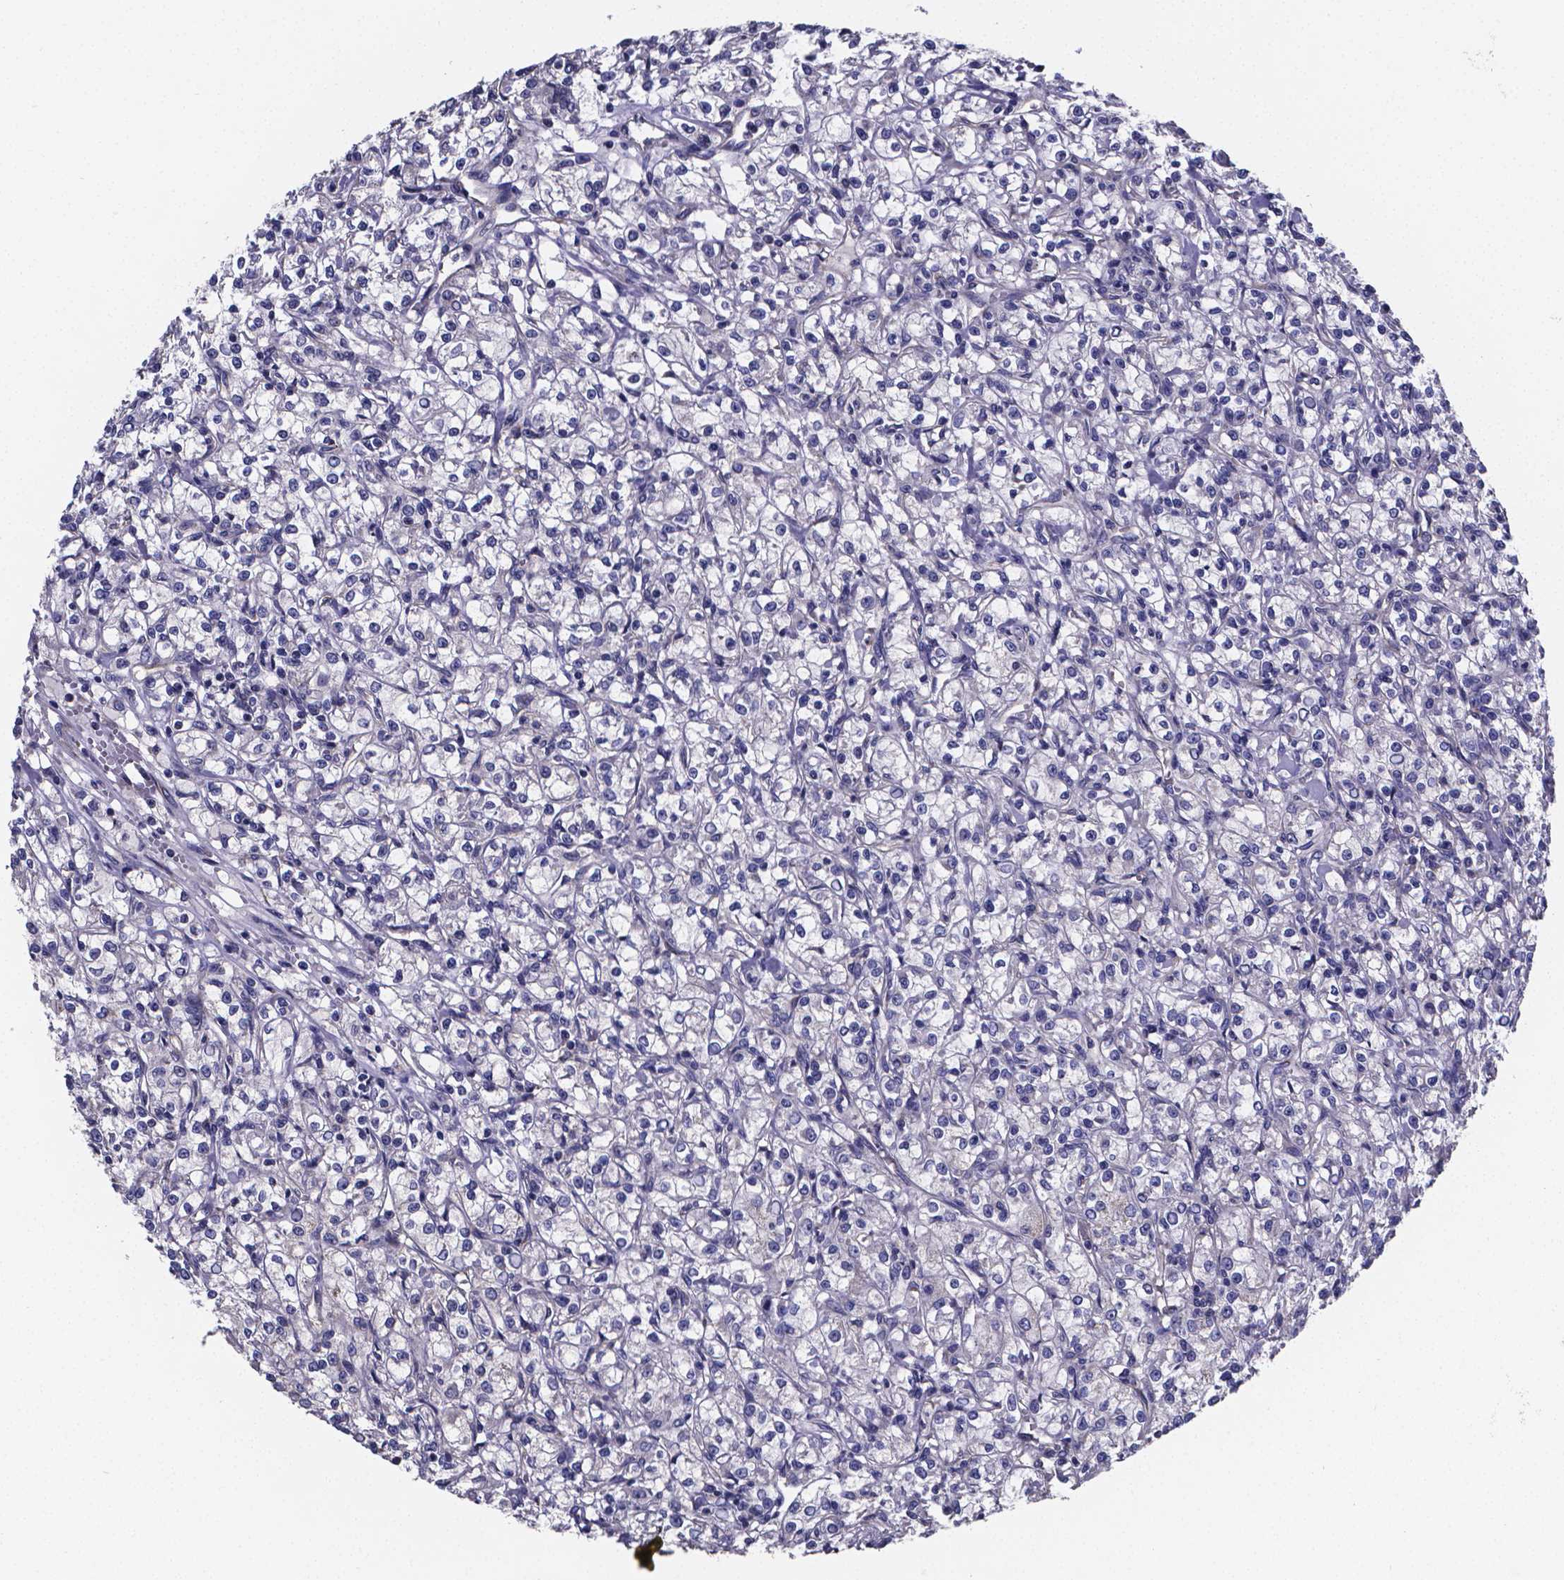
{"staining": {"intensity": "negative", "quantity": "none", "location": "none"}, "tissue": "renal cancer", "cell_type": "Tumor cells", "image_type": "cancer", "snomed": [{"axis": "morphology", "description": "Adenocarcinoma, NOS"}, {"axis": "topography", "description": "Kidney"}], "caption": "Renal cancer was stained to show a protein in brown. There is no significant expression in tumor cells. (Immunohistochemistry, brightfield microscopy, high magnification).", "gene": "SFRP4", "patient": {"sex": "female", "age": 59}}